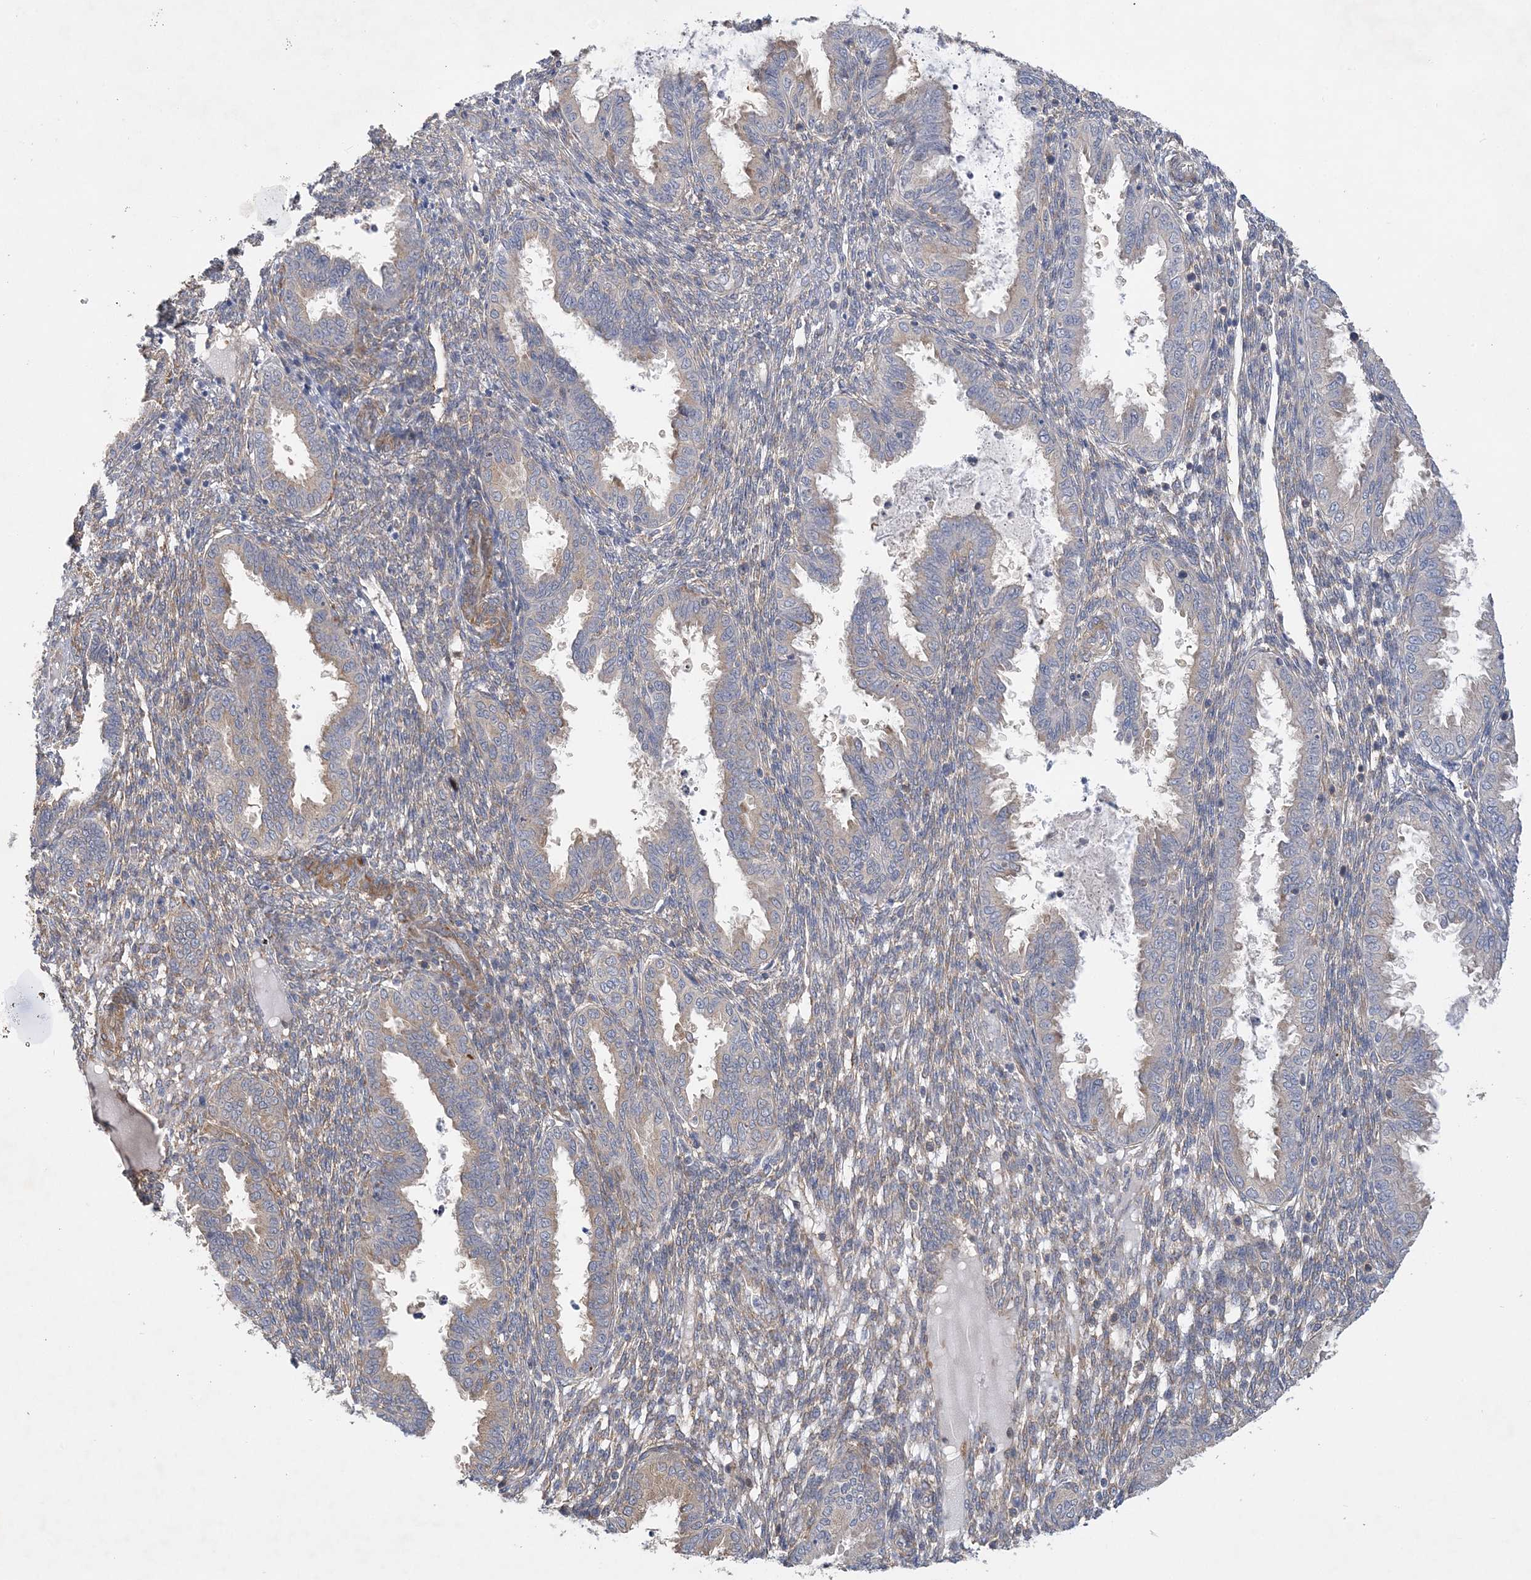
{"staining": {"intensity": "weak", "quantity": "<25%", "location": "cytoplasmic/membranous"}, "tissue": "endometrium", "cell_type": "Cells in endometrial stroma", "image_type": "normal", "snomed": [{"axis": "morphology", "description": "Normal tissue, NOS"}, {"axis": "topography", "description": "Endometrium"}], "caption": "Immunohistochemistry (IHC) of unremarkable endometrium reveals no staining in cells in endometrial stroma.", "gene": "MAP4K5", "patient": {"sex": "female", "age": 33}}